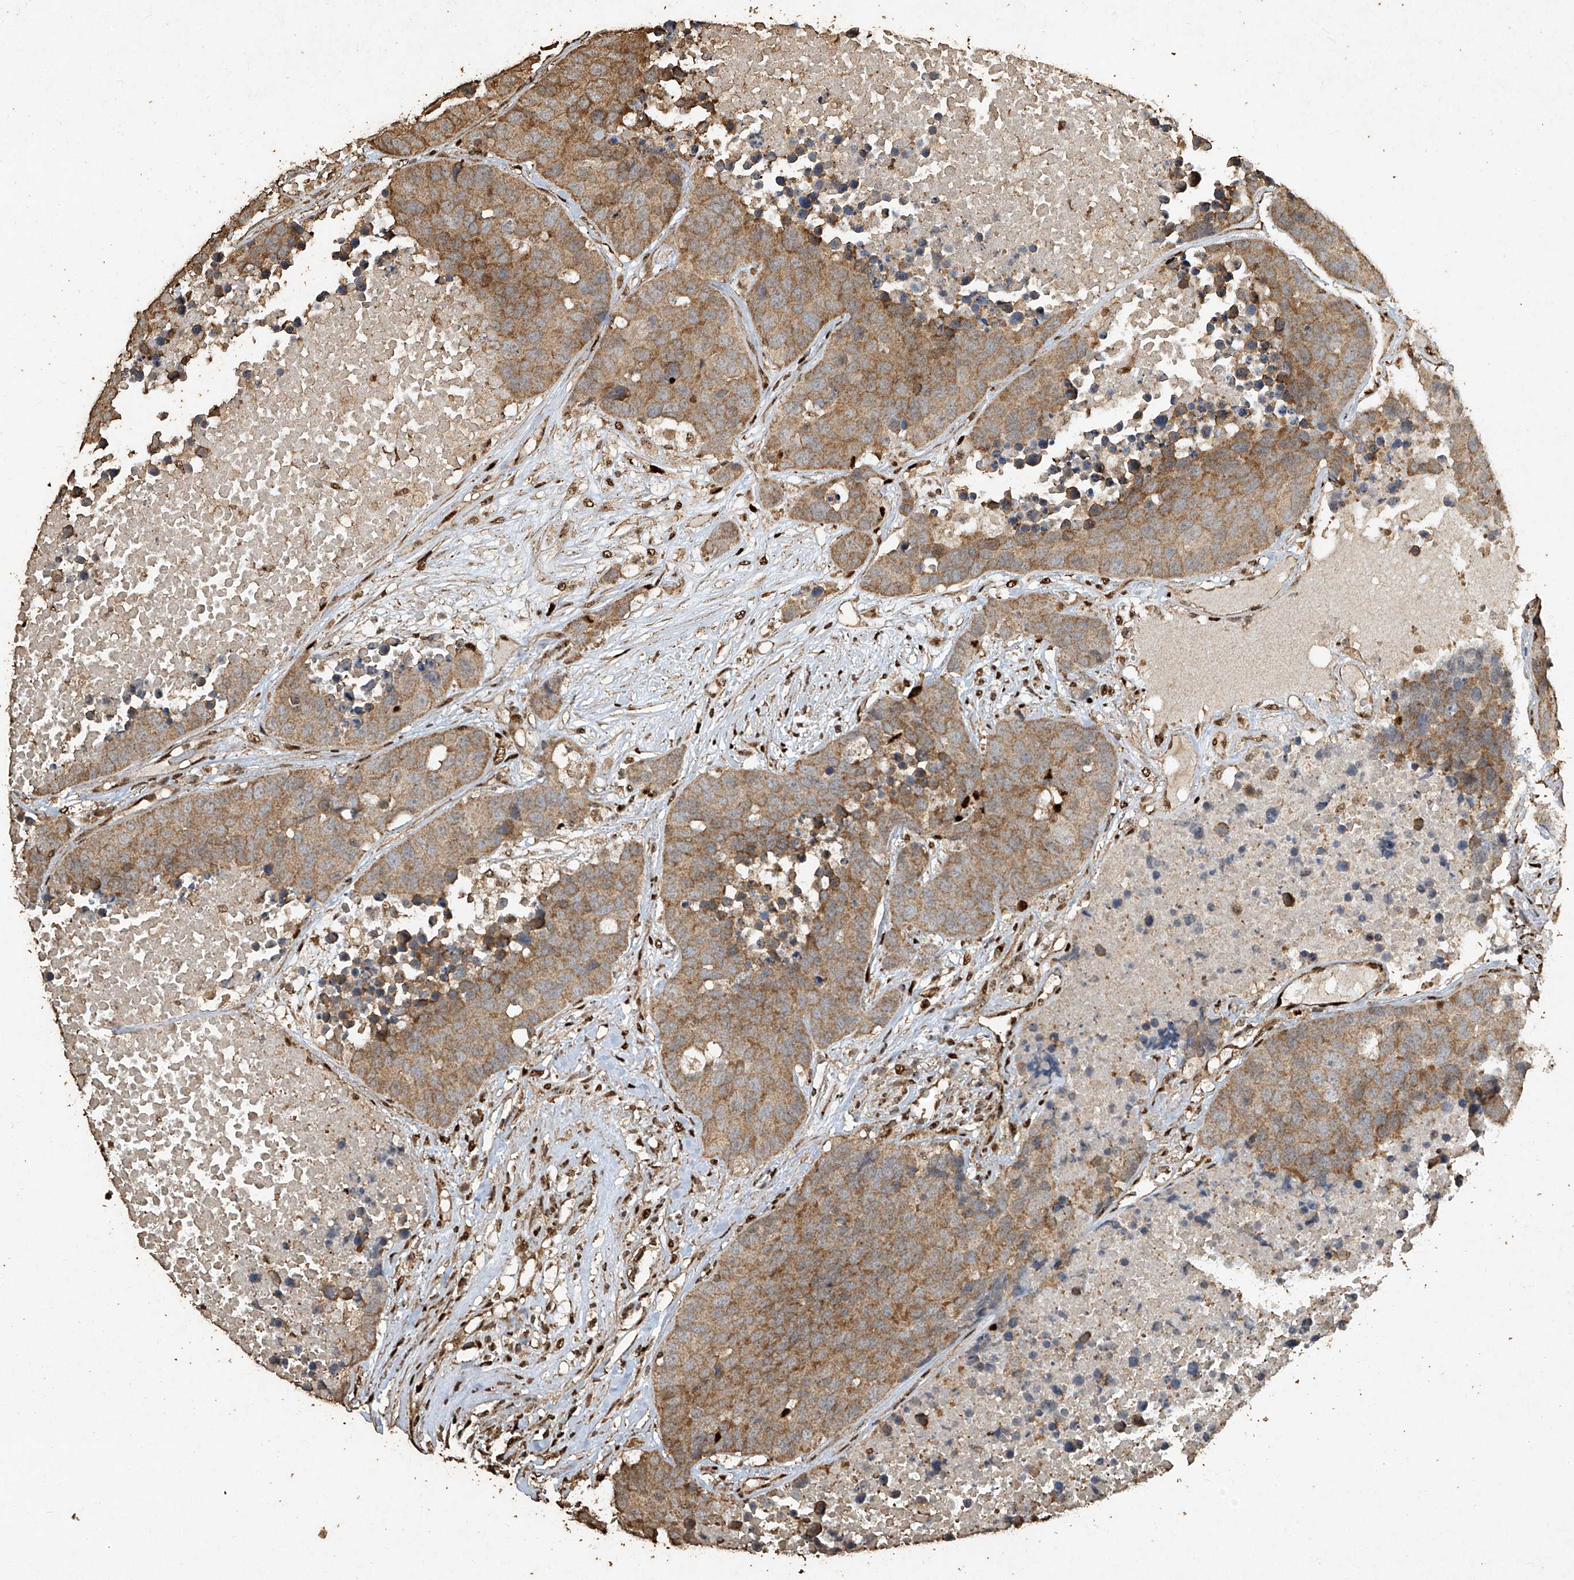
{"staining": {"intensity": "moderate", "quantity": "25%-75%", "location": "cytoplasmic/membranous"}, "tissue": "carcinoid", "cell_type": "Tumor cells", "image_type": "cancer", "snomed": [{"axis": "morphology", "description": "Carcinoid, malignant, NOS"}, {"axis": "topography", "description": "Lung"}], "caption": "Carcinoid (malignant) stained for a protein (brown) reveals moderate cytoplasmic/membranous positive expression in approximately 25%-75% of tumor cells.", "gene": "ERBB3", "patient": {"sex": "male", "age": 60}}